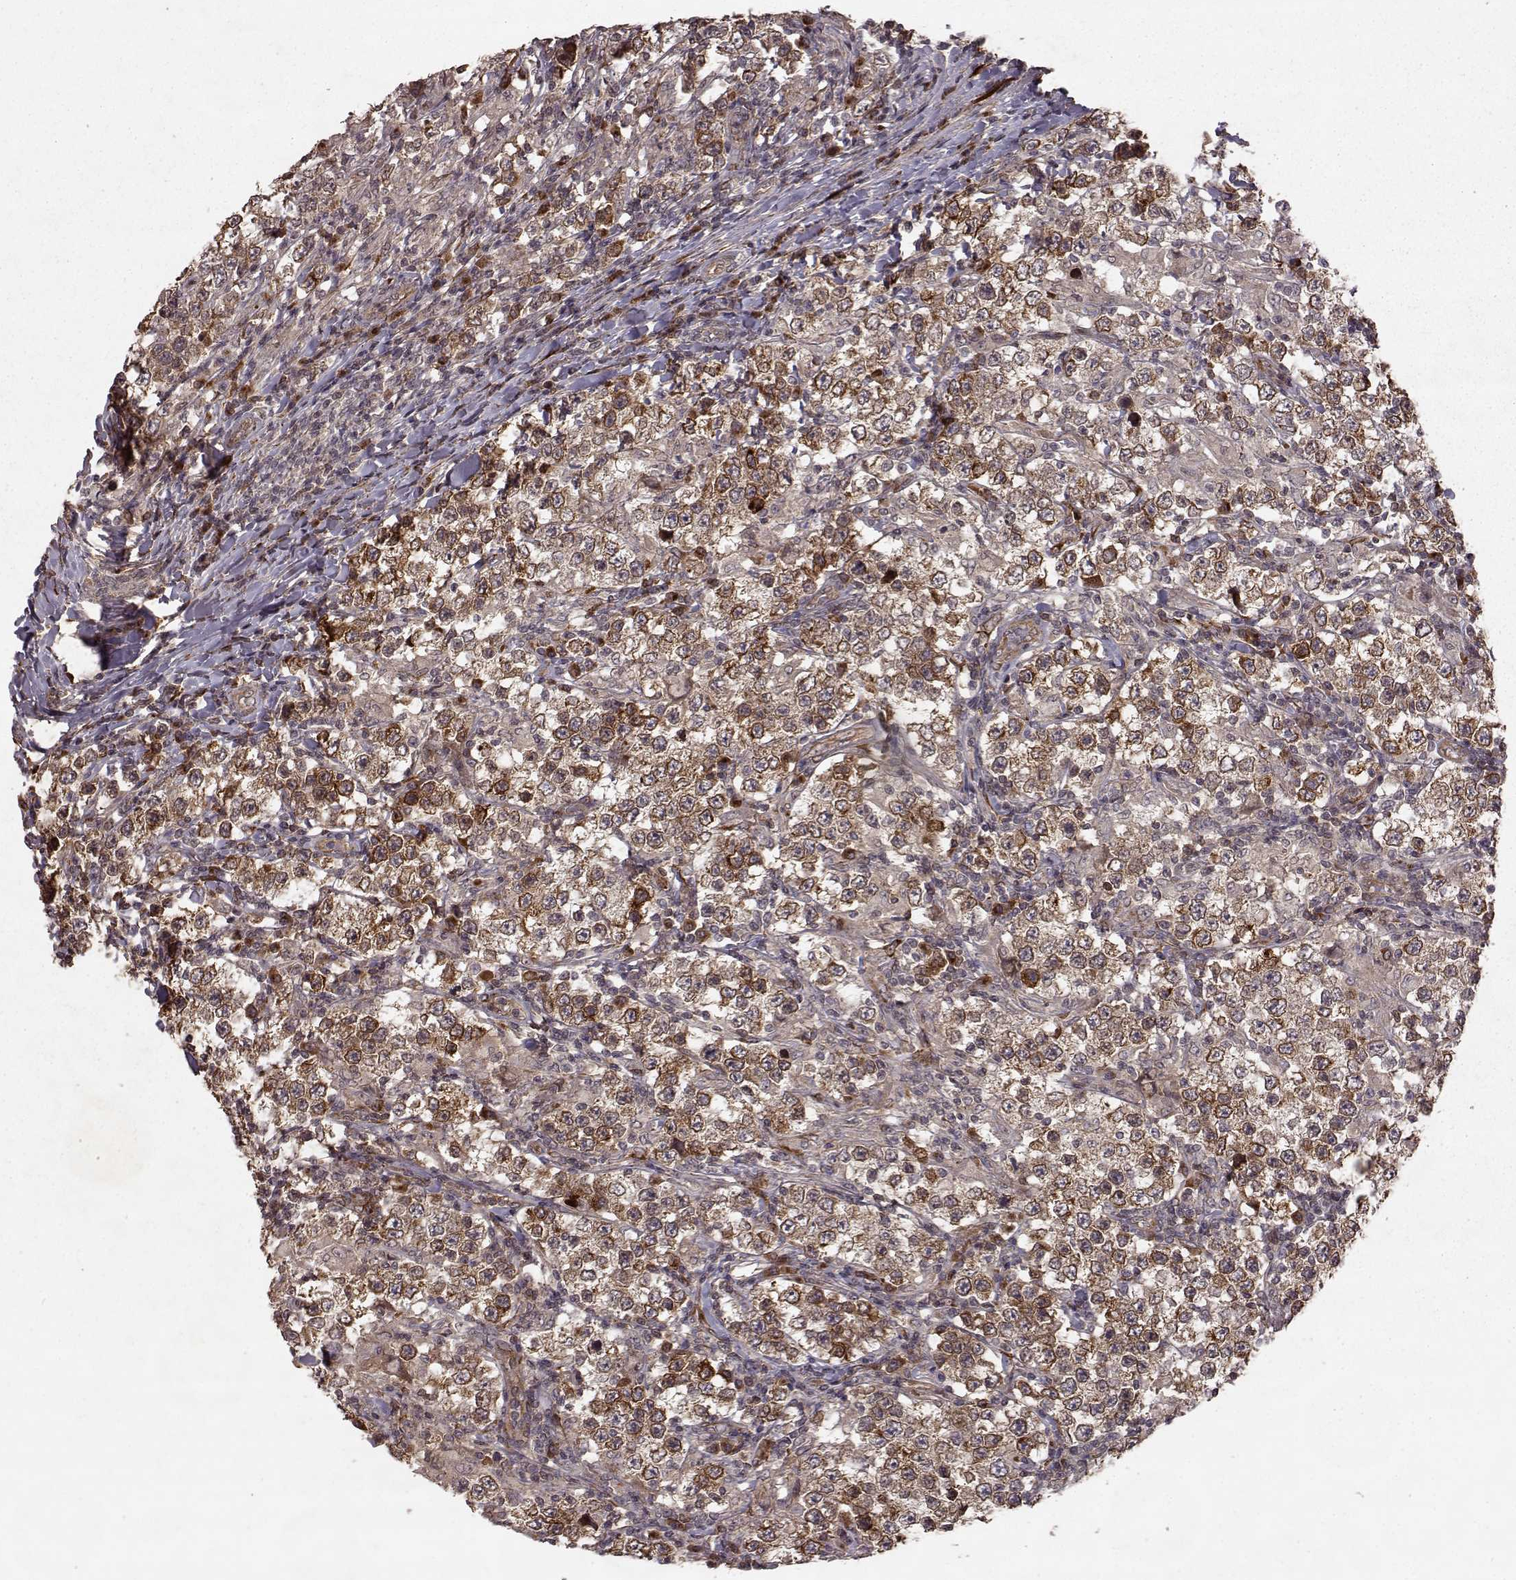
{"staining": {"intensity": "strong", "quantity": "<25%", "location": "cytoplasmic/membranous"}, "tissue": "testis cancer", "cell_type": "Tumor cells", "image_type": "cancer", "snomed": [{"axis": "morphology", "description": "Seminoma, NOS"}, {"axis": "morphology", "description": "Carcinoma, Embryonal, NOS"}, {"axis": "topography", "description": "Testis"}], "caption": "This is a photomicrograph of immunohistochemistry (IHC) staining of testis cancer (embryonal carcinoma), which shows strong expression in the cytoplasmic/membranous of tumor cells.", "gene": "FSTL1", "patient": {"sex": "male", "age": 41}}